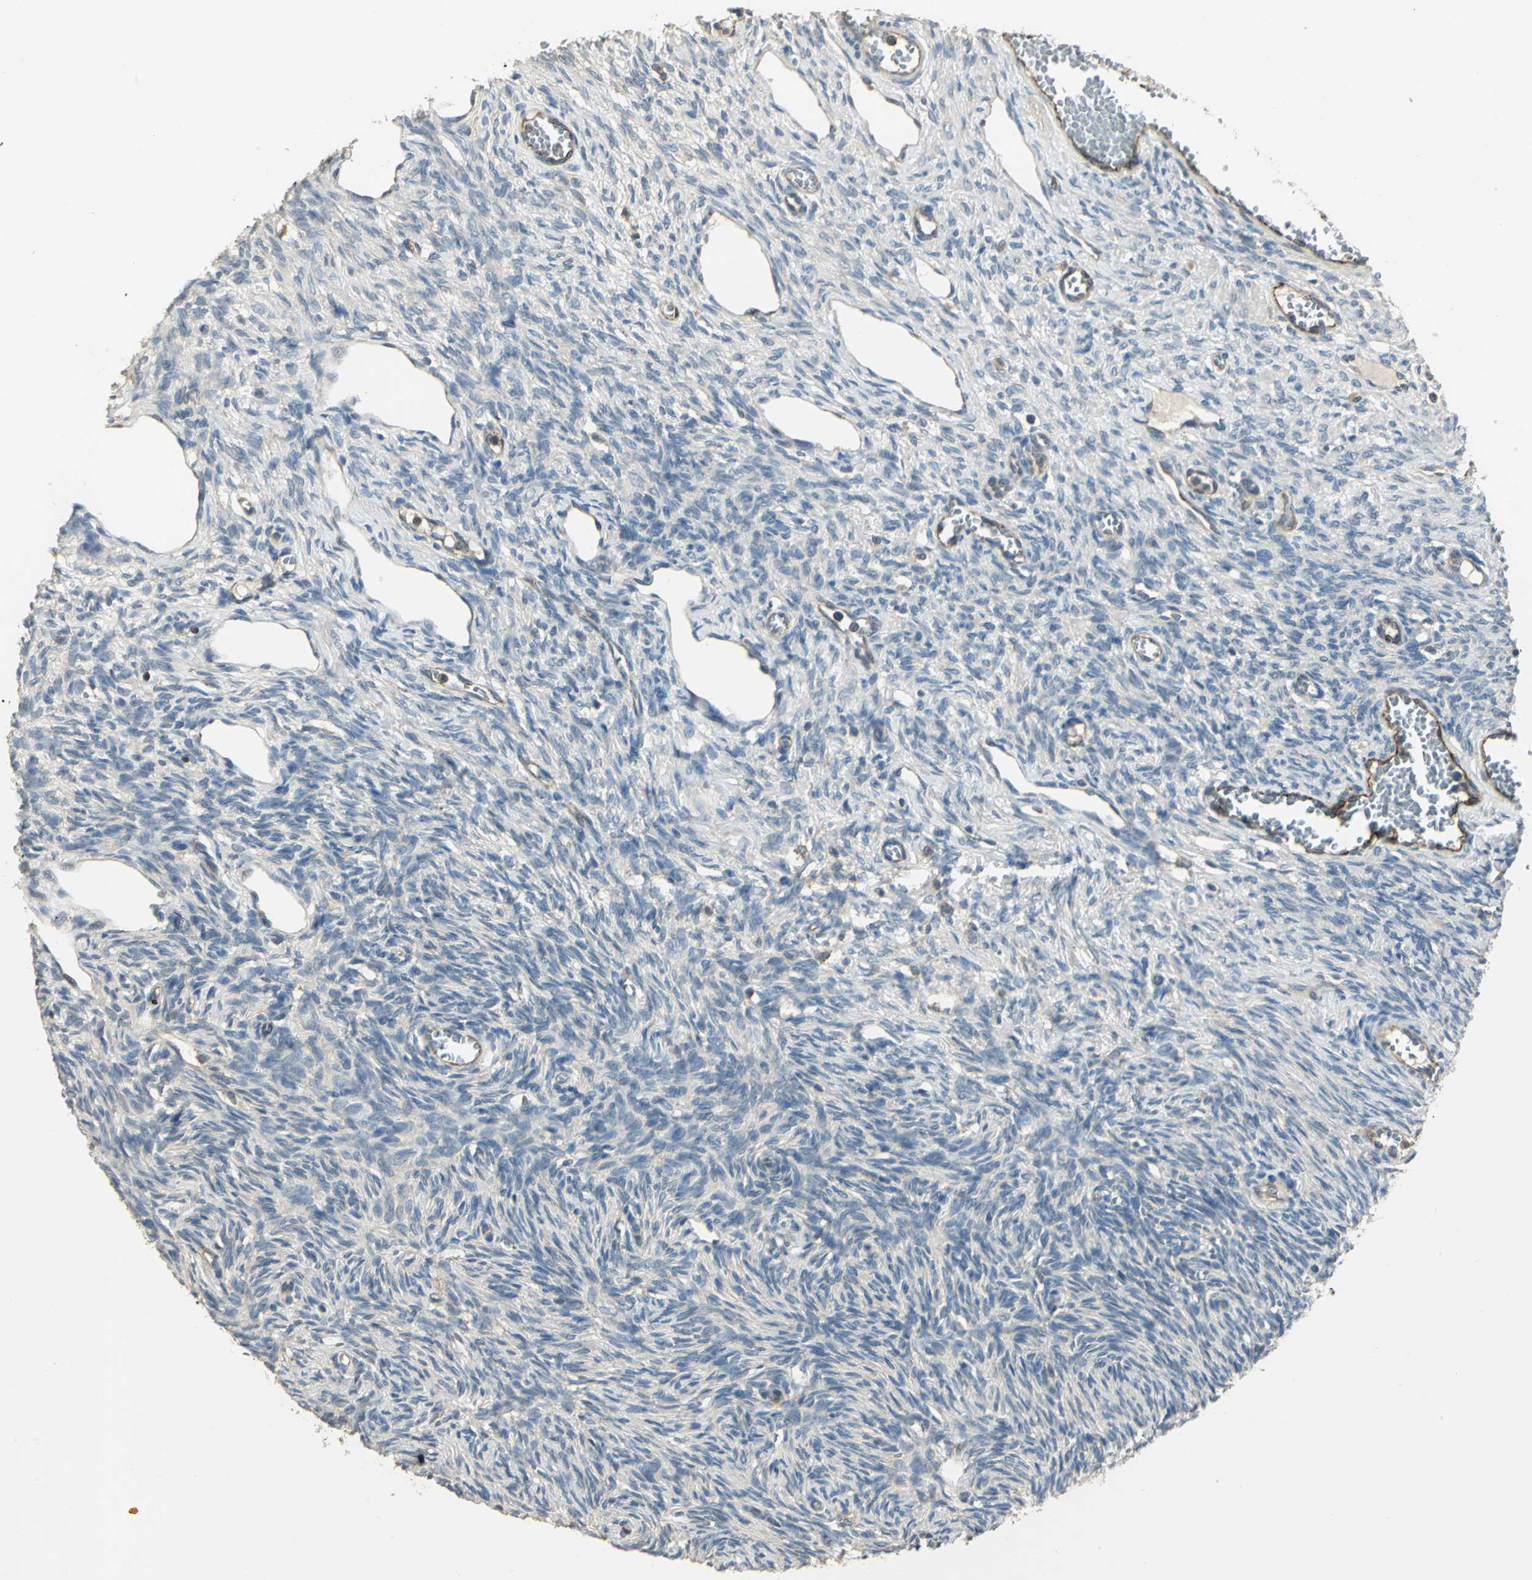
{"staining": {"intensity": "negative", "quantity": "none", "location": "none"}, "tissue": "ovary", "cell_type": "Ovarian stroma cells", "image_type": "normal", "snomed": [{"axis": "morphology", "description": "Normal tissue, NOS"}, {"axis": "topography", "description": "Ovary"}], "caption": "An immunohistochemistry photomicrograph of normal ovary is shown. There is no staining in ovarian stroma cells of ovary.", "gene": "RAPGEF1", "patient": {"sex": "female", "age": 33}}